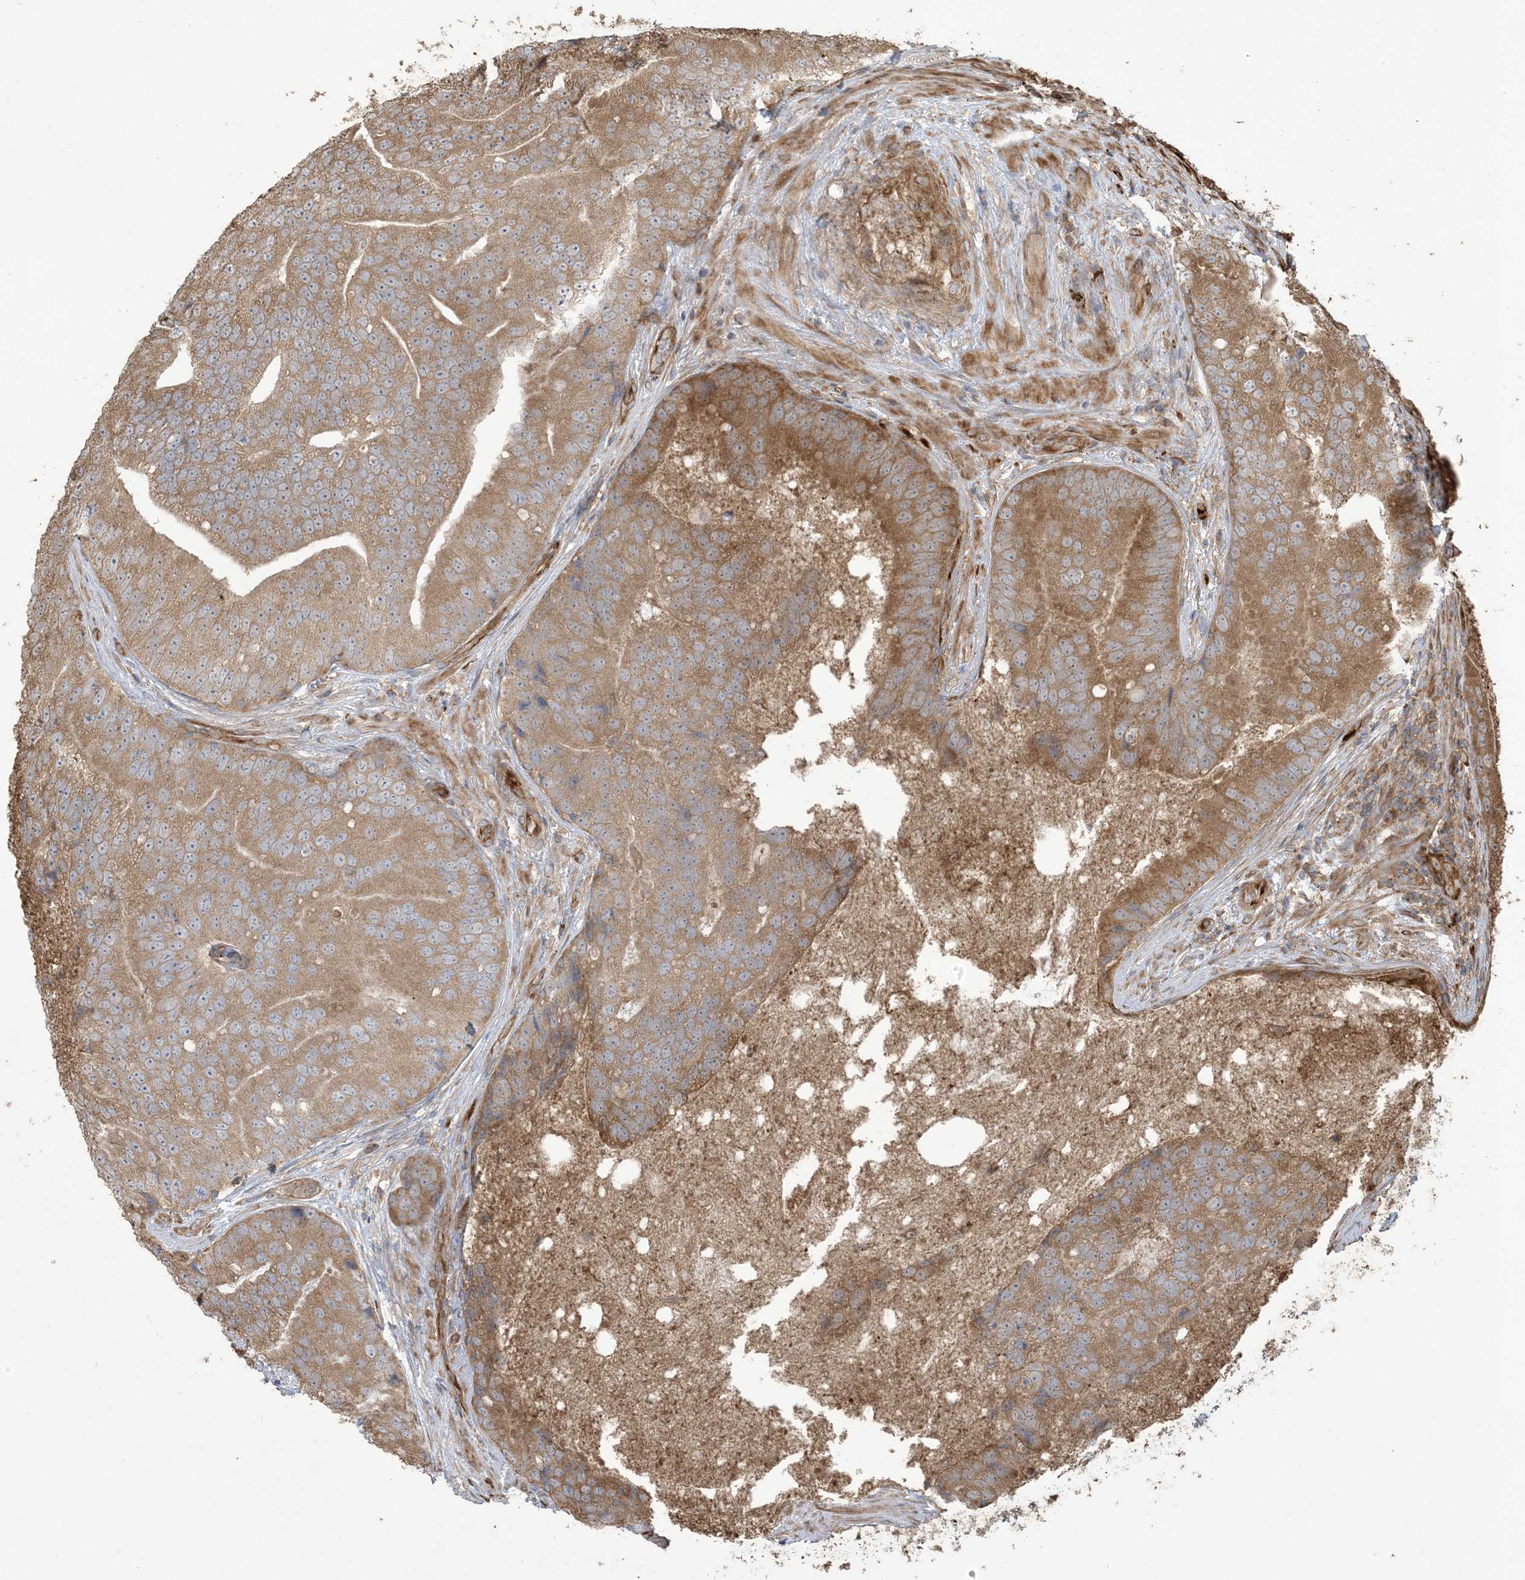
{"staining": {"intensity": "moderate", "quantity": ">75%", "location": "cytoplasmic/membranous"}, "tissue": "prostate cancer", "cell_type": "Tumor cells", "image_type": "cancer", "snomed": [{"axis": "morphology", "description": "Adenocarcinoma, High grade"}, {"axis": "topography", "description": "Prostate"}], "caption": "Brown immunohistochemical staining in human prostate cancer (adenocarcinoma (high-grade)) shows moderate cytoplasmic/membranous expression in about >75% of tumor cells.", "gene": "KLHL18", "patient": {"sex": "male", "age": 70}}